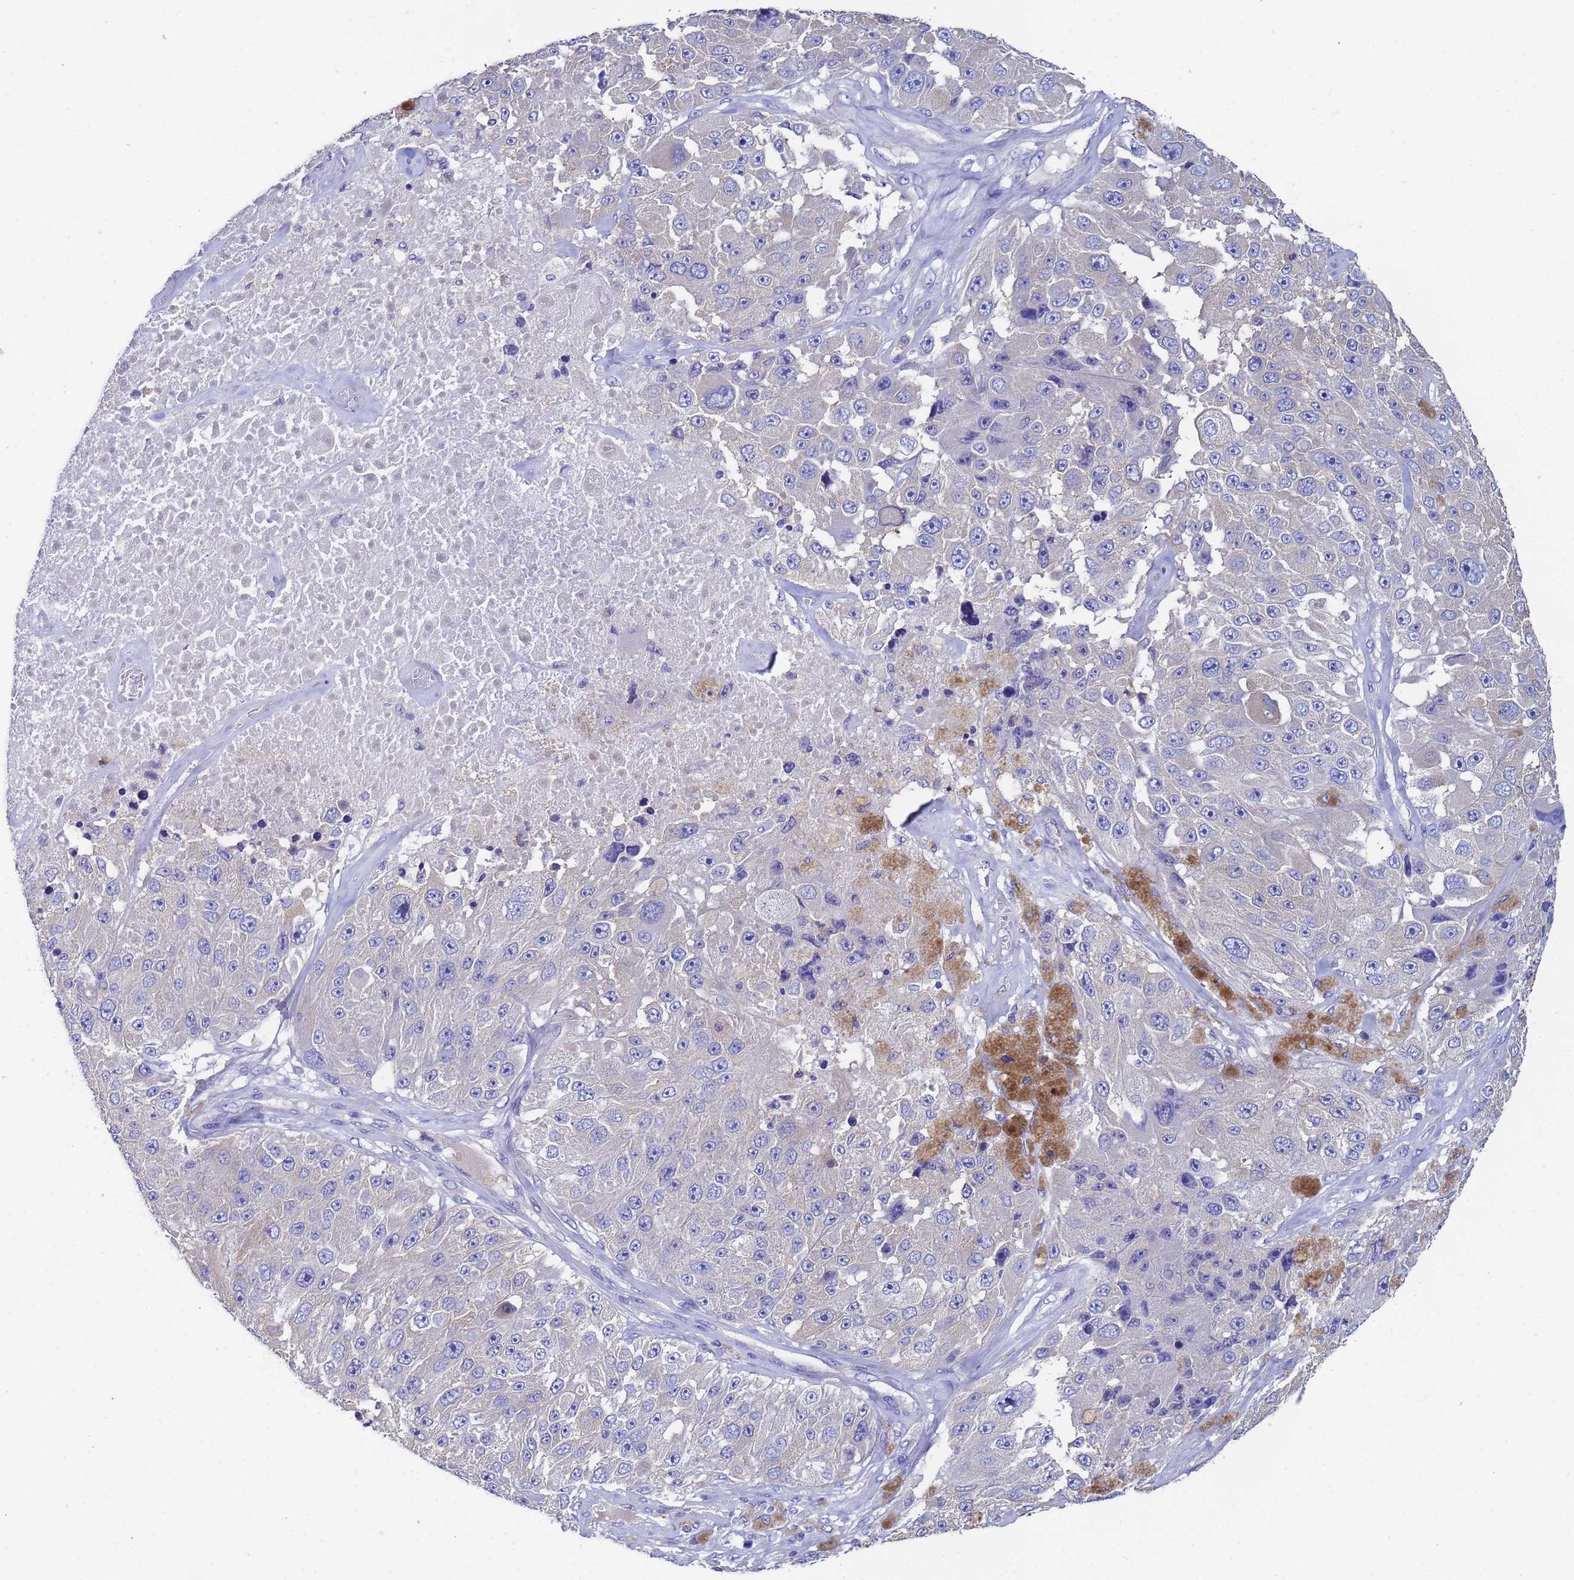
{"staining": {"intensity": "negative", "quantity": "none", "location": "none"}, "tissue": "melanoma", "cell_type": "Tumor cells", "image_type": "cancer", "snomed": [{"axis": "morphology", "description": "Malignant melanoma, Metastatic site"}, {"axis": "topography", "description": "Lymph node"}], "caption": "Image shows no protein expression in tumor cells of malignant melanoma (metastatic site) tissue.", "gene": "UBE2O", "patient": {"sex": "male", "age": 62}}